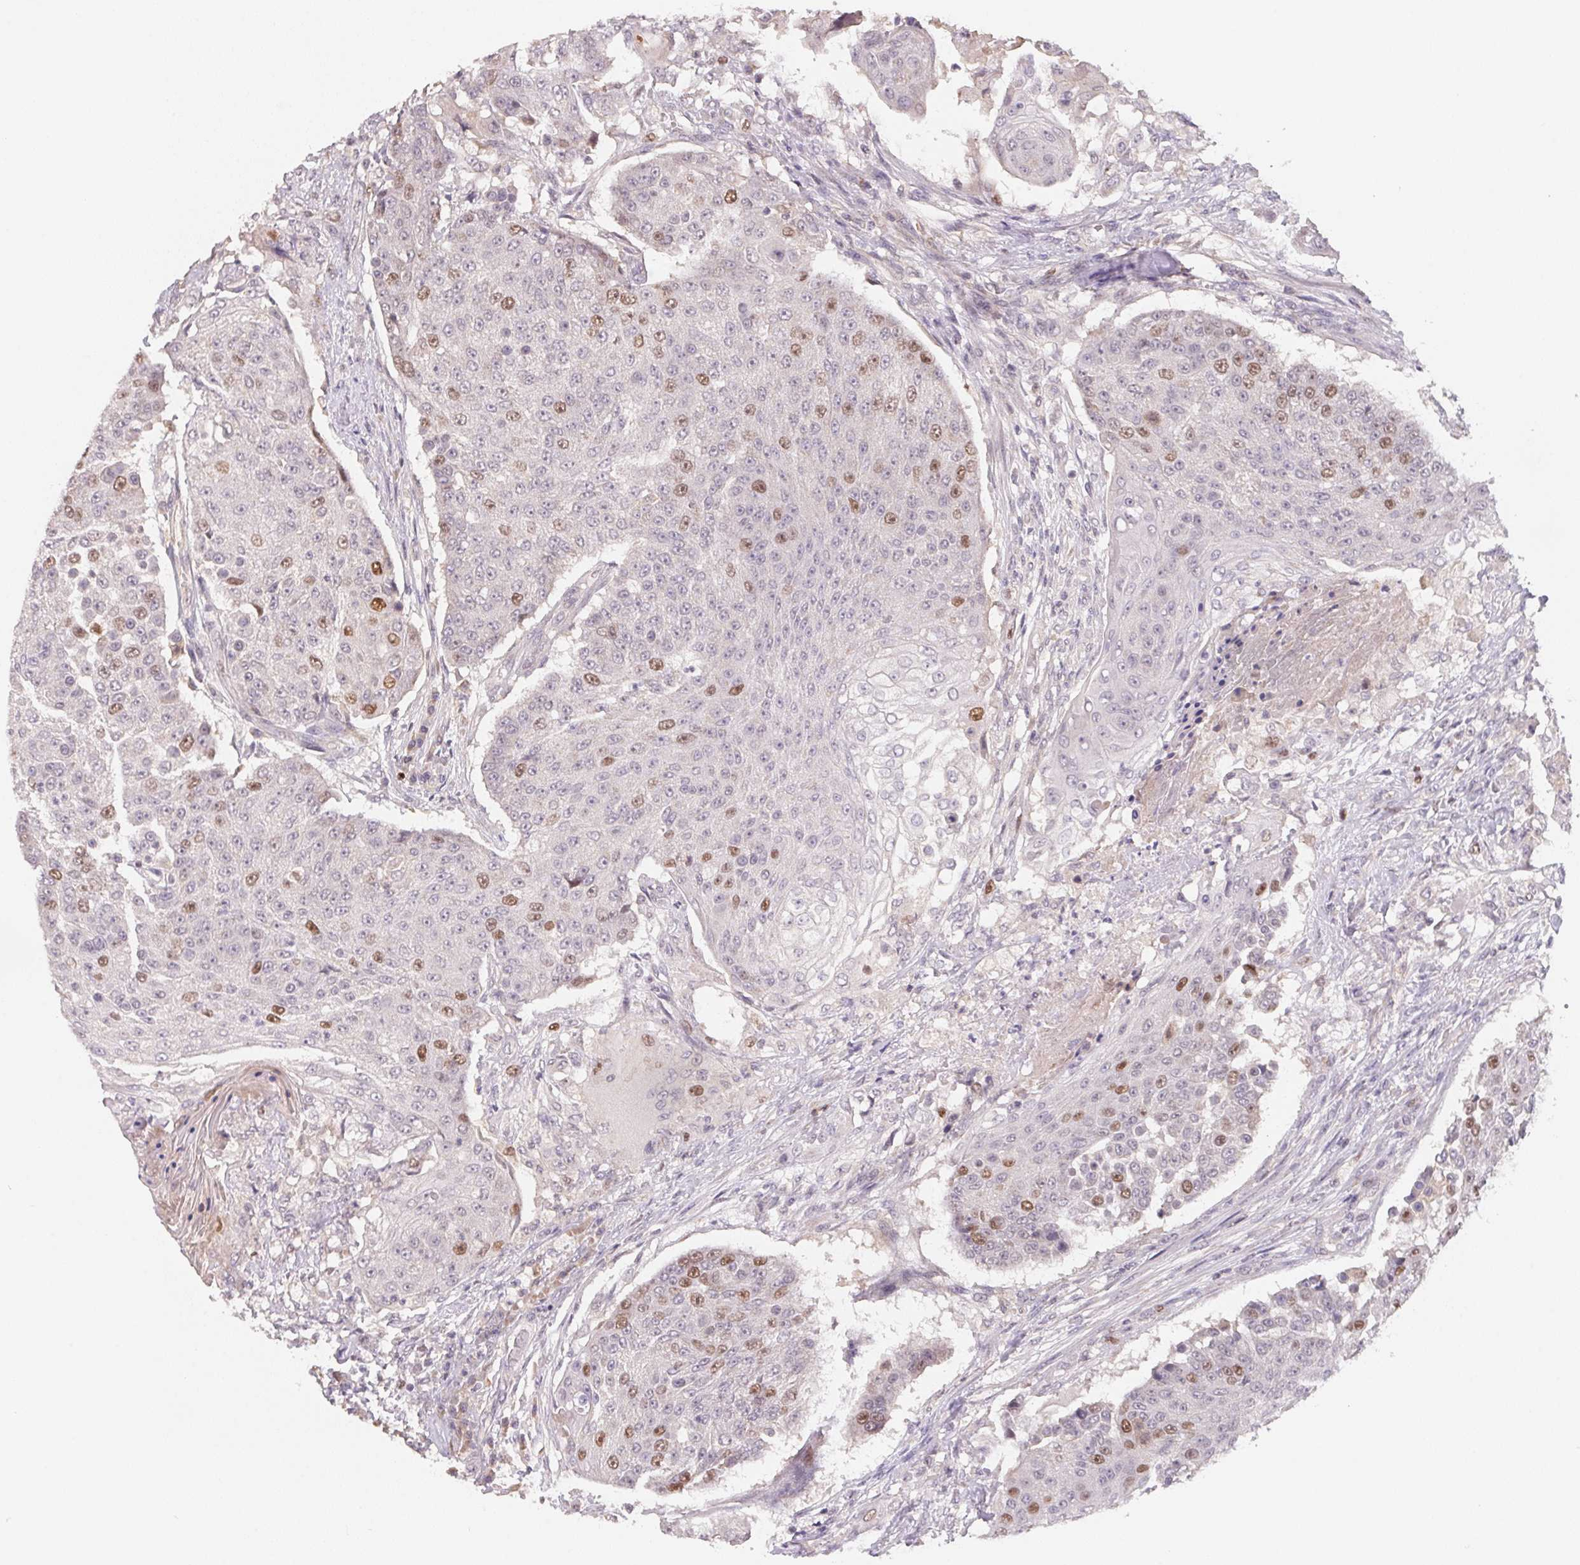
{"staining": {"intensity": "moderate", "quantity": "<25%", "location": "nuclear"}, "tissue": "urothelial cancer", "cell_type": "Tumor cells", "image_type": "cancer", "snomed": [{"axis": "morphology", "description": "Urothelial carcinoma, High grade"}, {"axis": "topography", "description": "Urinary bladder"}], "caption": "Moderate nuclear positivity is seen in approximately <25% of tumor cells in urothelial cancer. The staining is performed using DAB brown chromogen to label protein expression. The nuclei are counter-stained blue using hematoxylin.", "gene": "KIFC1", "patient": {"sex": "female", "age": 63}}